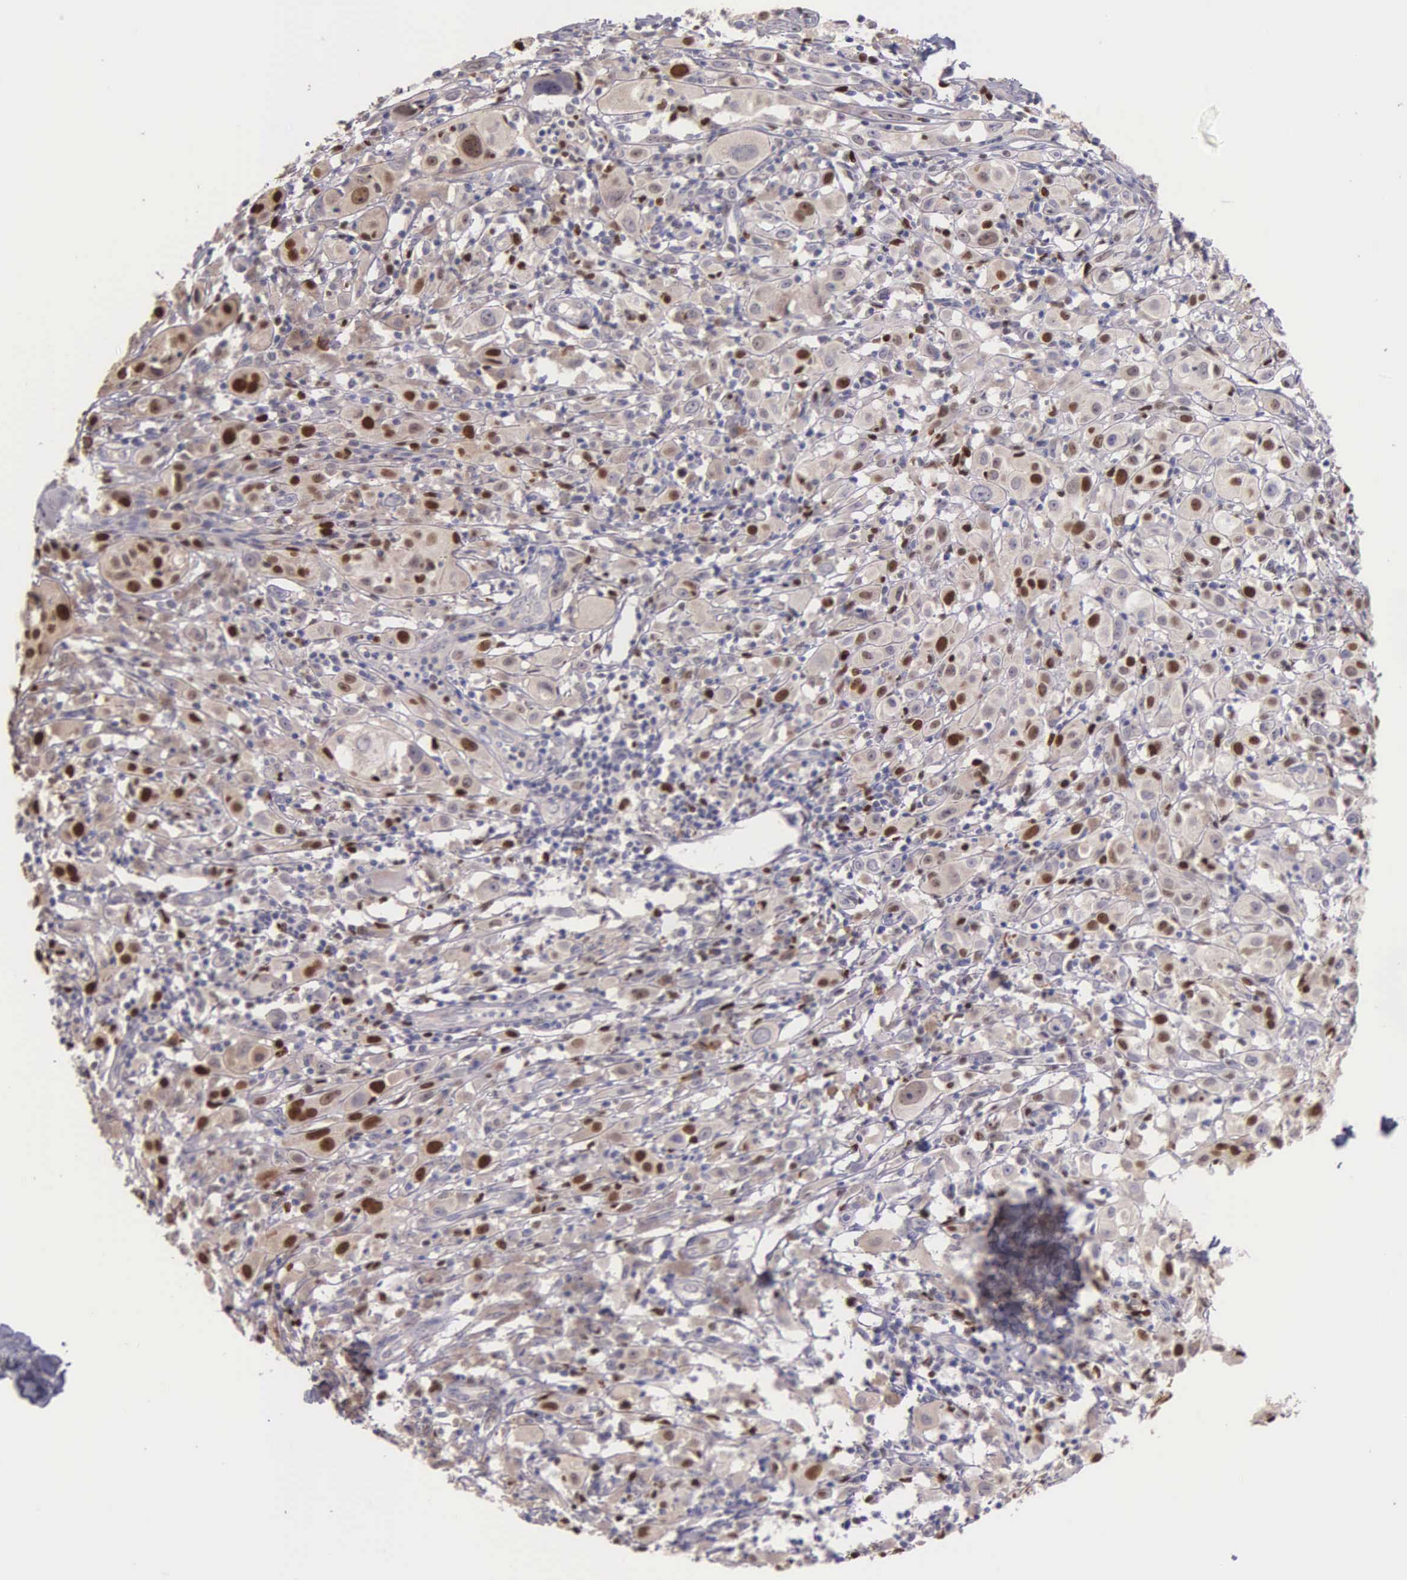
{"staining": {"intensity": "moderate", "quantity": "25%-75%", "location": "nuclear"}, "tissue": "melanoma", "cell_type": "Tumor cells", "image_type": "cancer", "snomed": [{"axis": "morphology", "description": "Malignant melanoma, NOS"}, {"axis": "topography", "description": "Skin"}], "caption": "An image of melanoma stained for a protein shows moderate nuclear brown staining in tumor cells.", "gene": "MCM5", "patient": {"sex": "female", "age": 52}}